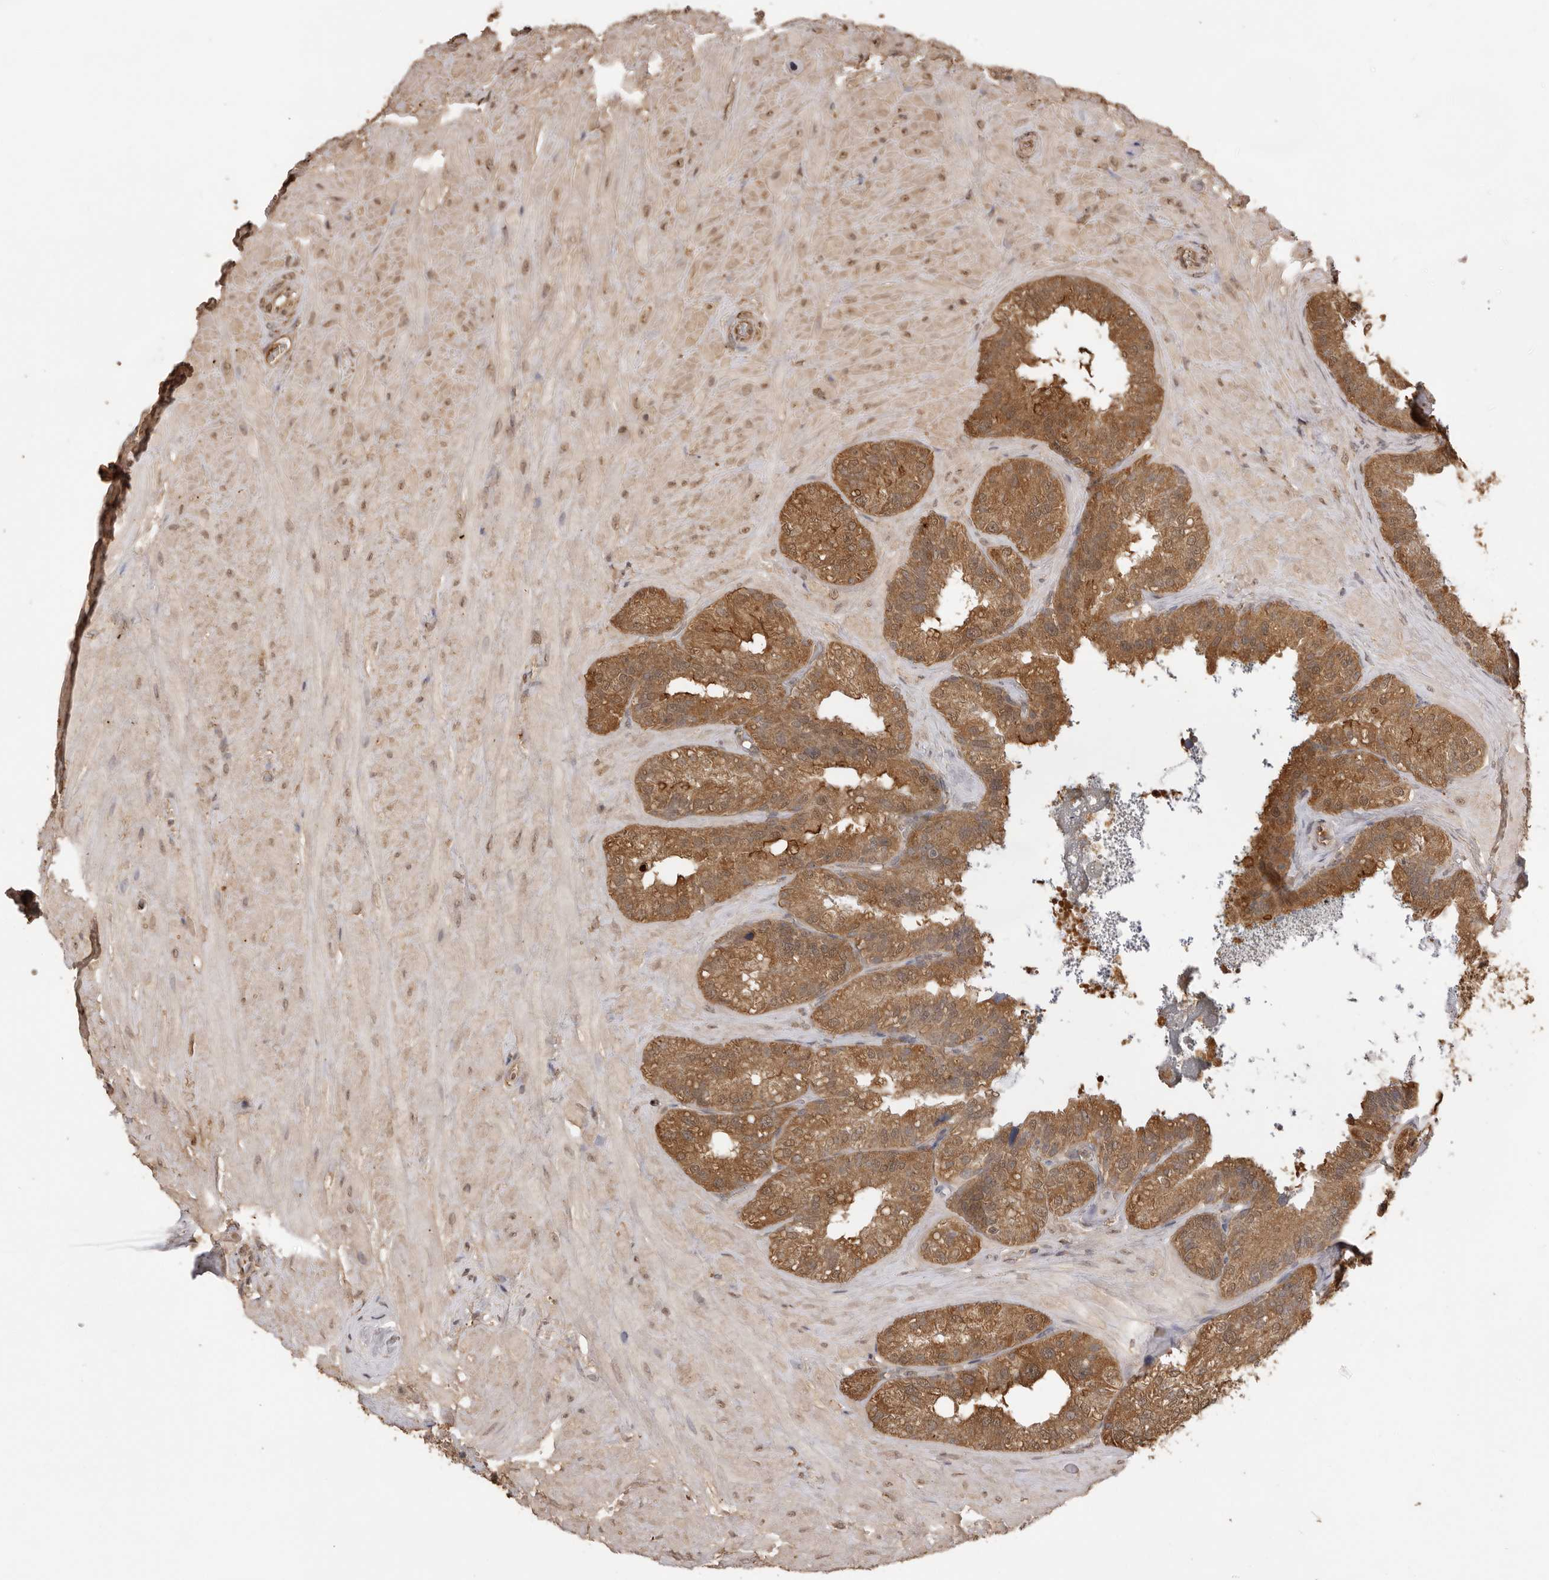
{"staining": {"intensity": "strong", "quantity": ">75%", "location": "cytoplasmic/membranous"}, "tissue": "seminal vesicle", "cell_type": "Glandular cells", "image_type": "normal", "snomed": [{"axis": "morphology", "description": "Normal tissue, NOS"}, {"axis": "topography", "description": "Prostate"}, {"axis": "topography", "description": "Seminal veicle"}], "caption": "Seminal vesicle stained with DAB (3,3'-diaminobenzidine) immunohistochemistry (IHC) reveals high levels of strong cytoplasmic/membranous positivity in approximately >75% of glandular cells. (DAB (3,3'-diaminobenzidine) IHC with brightfield microscopy, high magnification).", "gene": "JAG2", "patient": {"sex": "male", "age": 51}}